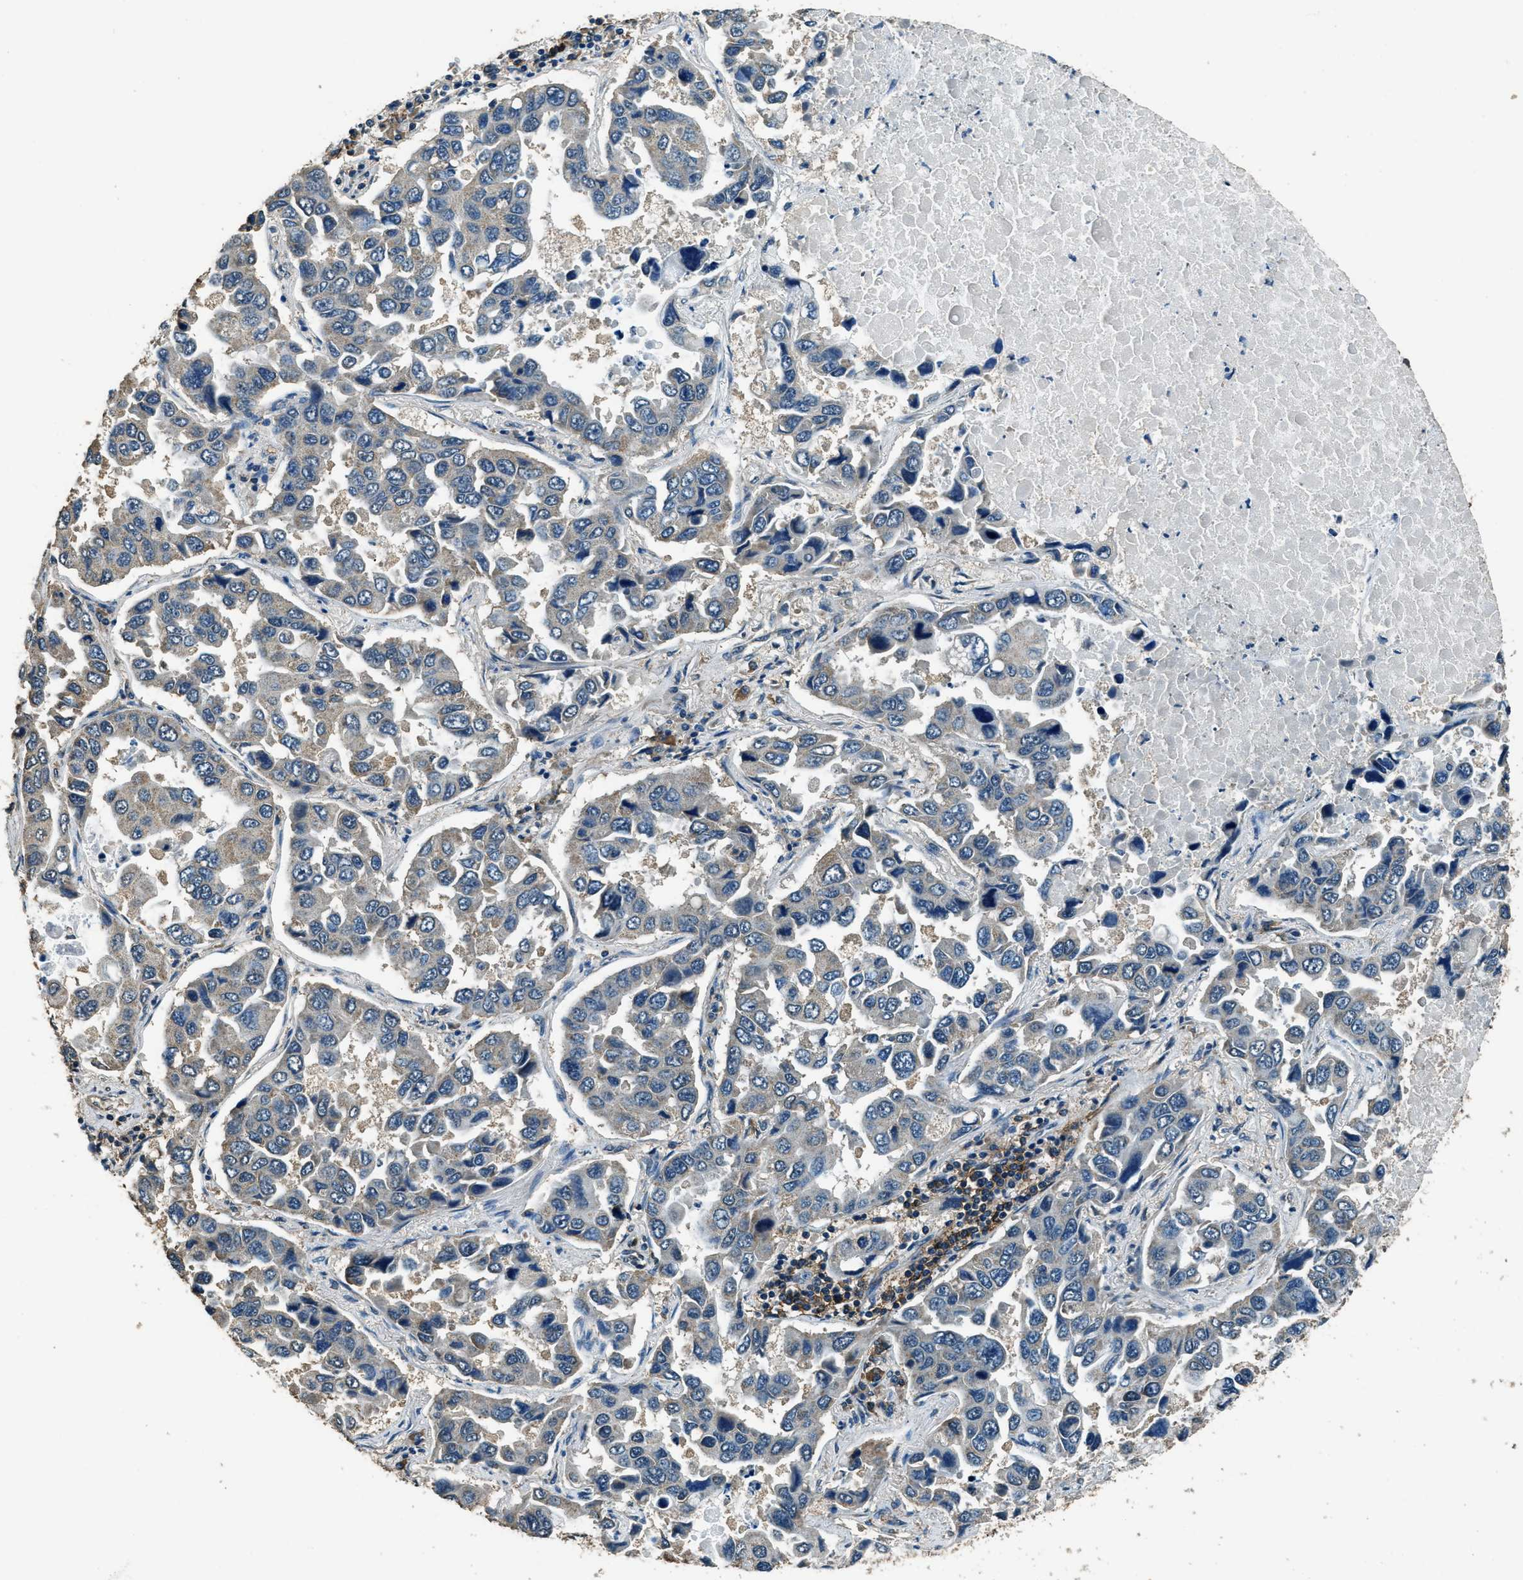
{"staining": {"intensity": "weak", "quantity": "<25%", "location": "cytoplasmic/membranous"}, "tissue": "lung cancer", "cell_type": "Tumor cells", "image_type": "cancer", "snomed": [{"axis": "morphology", "description": "Adenocarcinoma, NOS"}, {"axis": "topography", "description": "Lung"}], "caption": "Tumor cells are negative for protein expression in human lung cancer. Nuclei are stained in blue.", "gene": "SALL3", "patient": {"sex": "male", "age": 64}}